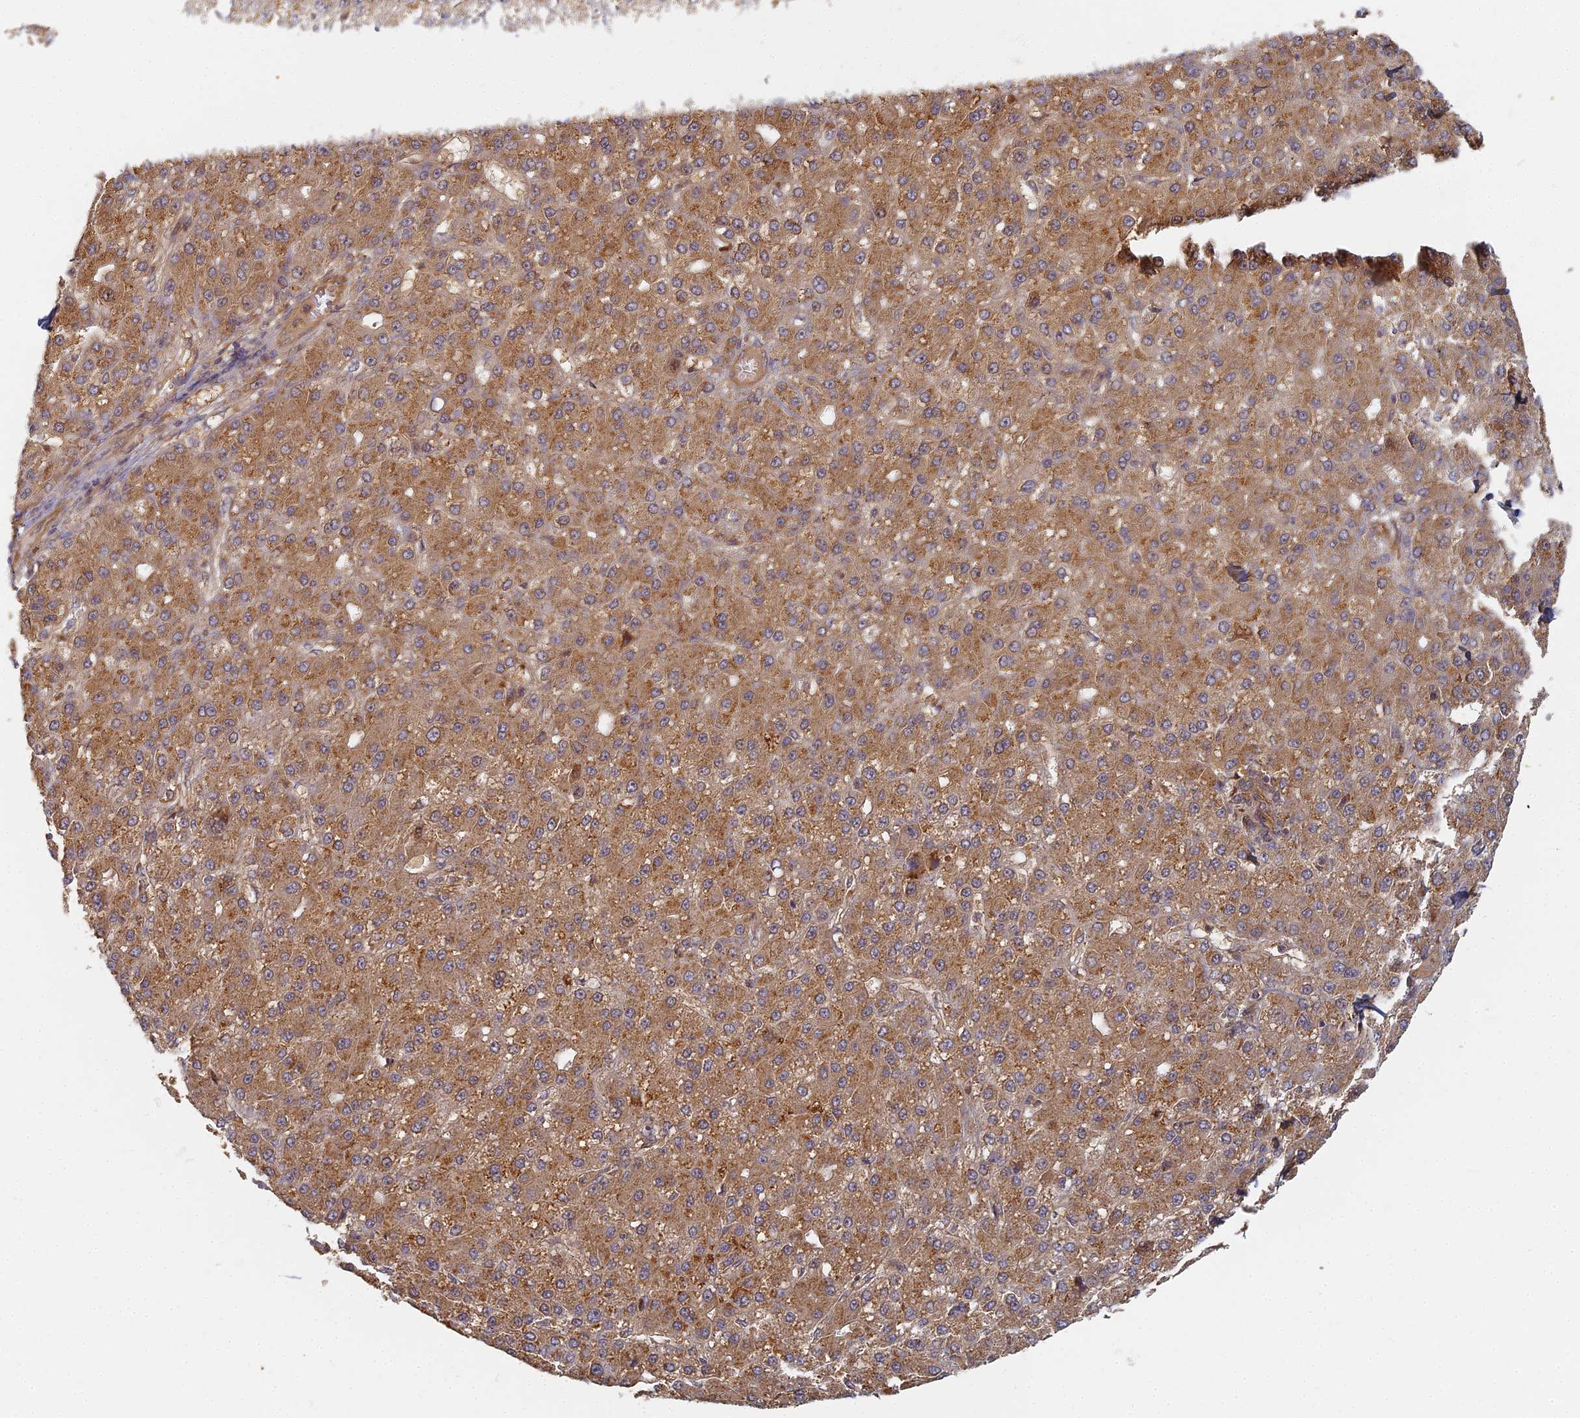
{"staining": {"intensity": "moderate", "quantity": ">75%", "location": "cytoplasmic/membranous"}, "tissue": "liver cancer", "cell_type": "Tumor cells", "image_type": "cancer", "snomed": [{"axis": "morphology", "description": "Carcinoma, Hepatocellular, NOS"}, {"axis": "topography", "description": "Liver"}], "caption": "This histopathology image reveals immunohistochemistry staining of human liver cancer, with medium moderate cytoplasmic/membranous positivity in approximately >75% of tumor cells.", "gene": "INO80D", "patient": {"sex": "male", "age": 67}}